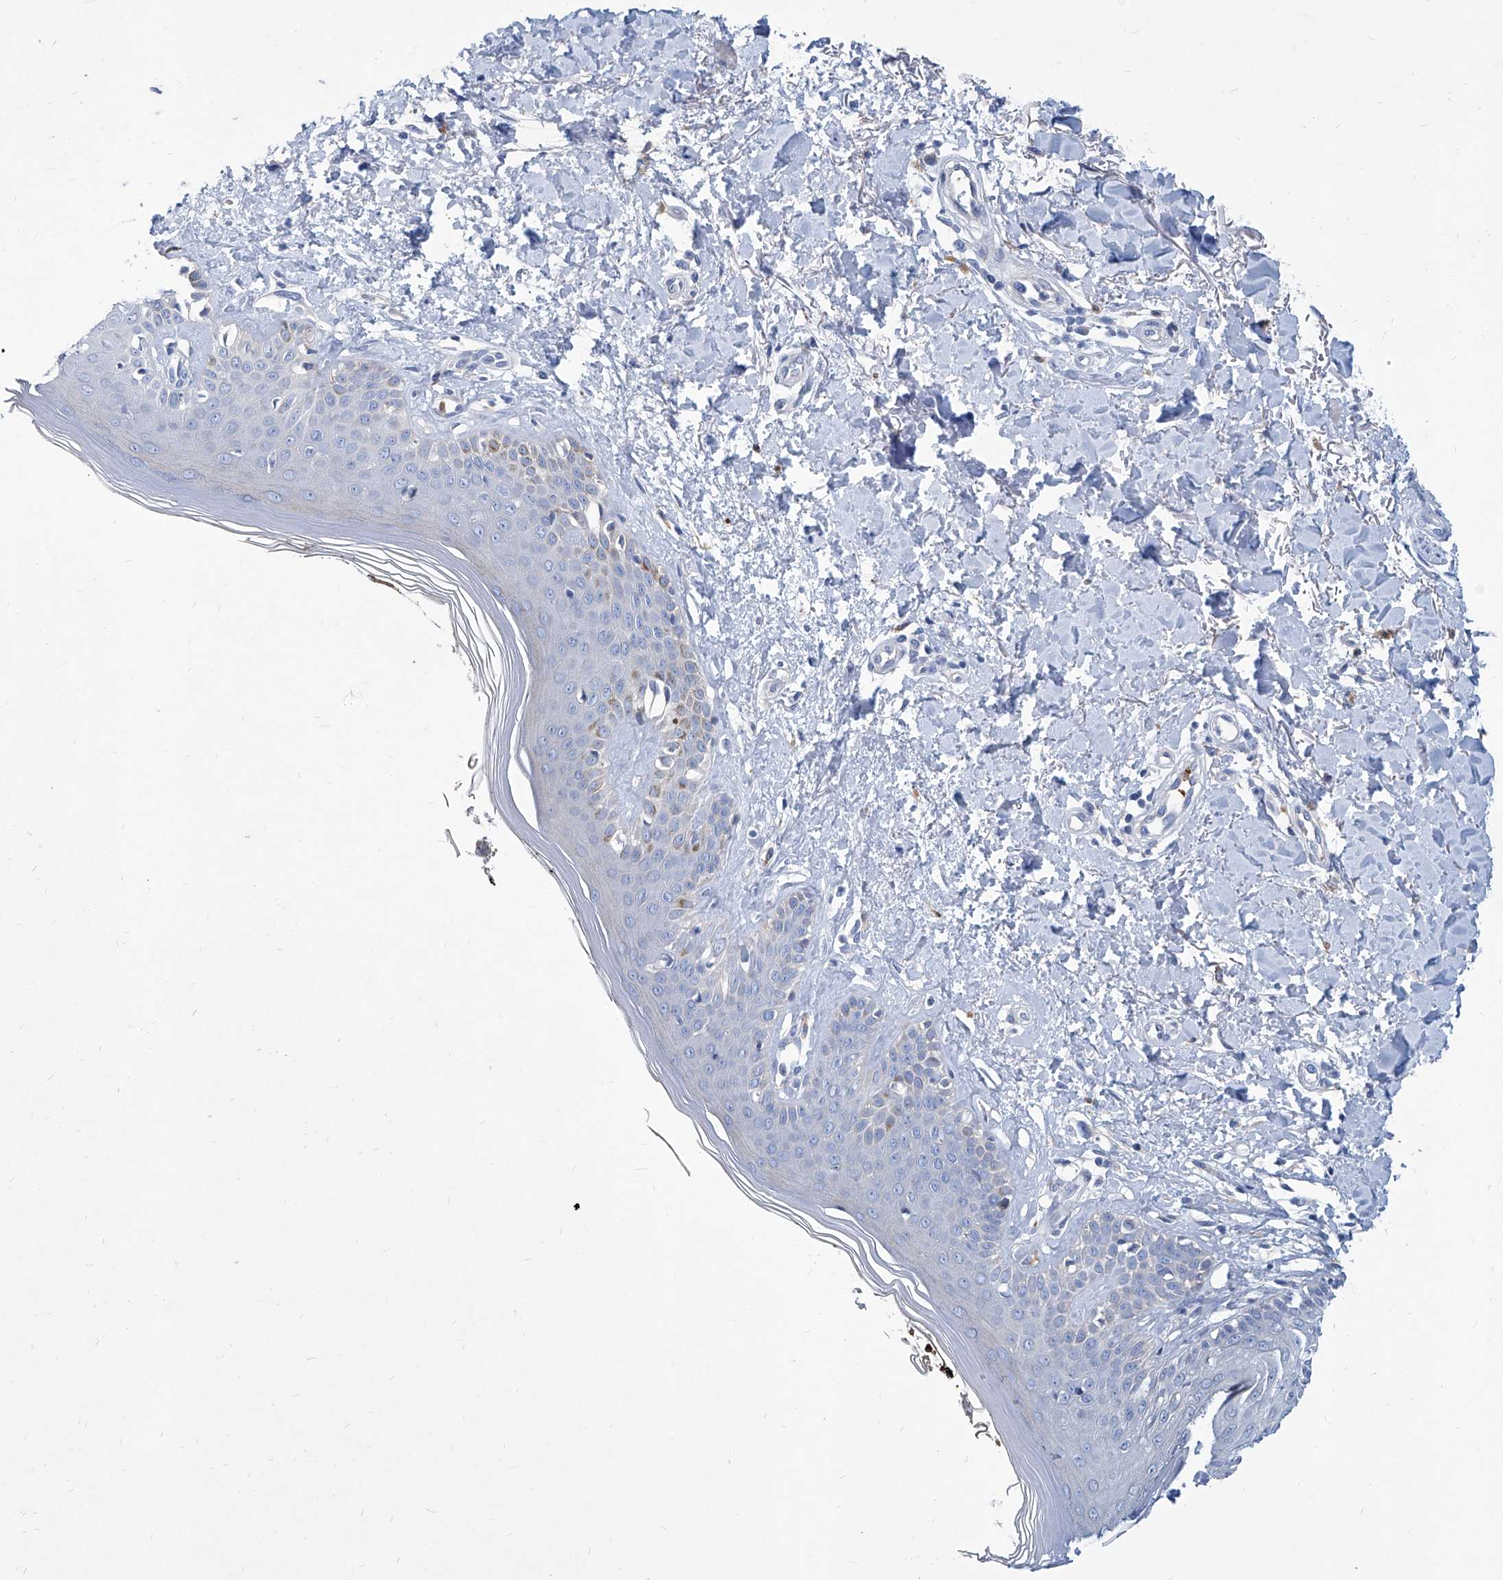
{"staining": {"intensity": "negative", "quantity": "none", "location": "none"}, "tissue": "skin", "cell_type": "Fibroblasts", "image_type": "normal", "snomed": [{"axis": "morphology", "description": "Normal tissue, NOS"}, {"axis": "topography", "description": "Skin"}], "caption": "Immunohistochemistry (IHC) micrograph of benign skin stained for a protein (brown), which reveals no positivity in fibroblasts.", "gene": "FPR2", "patient": {"sex": "female", "age": 64}}